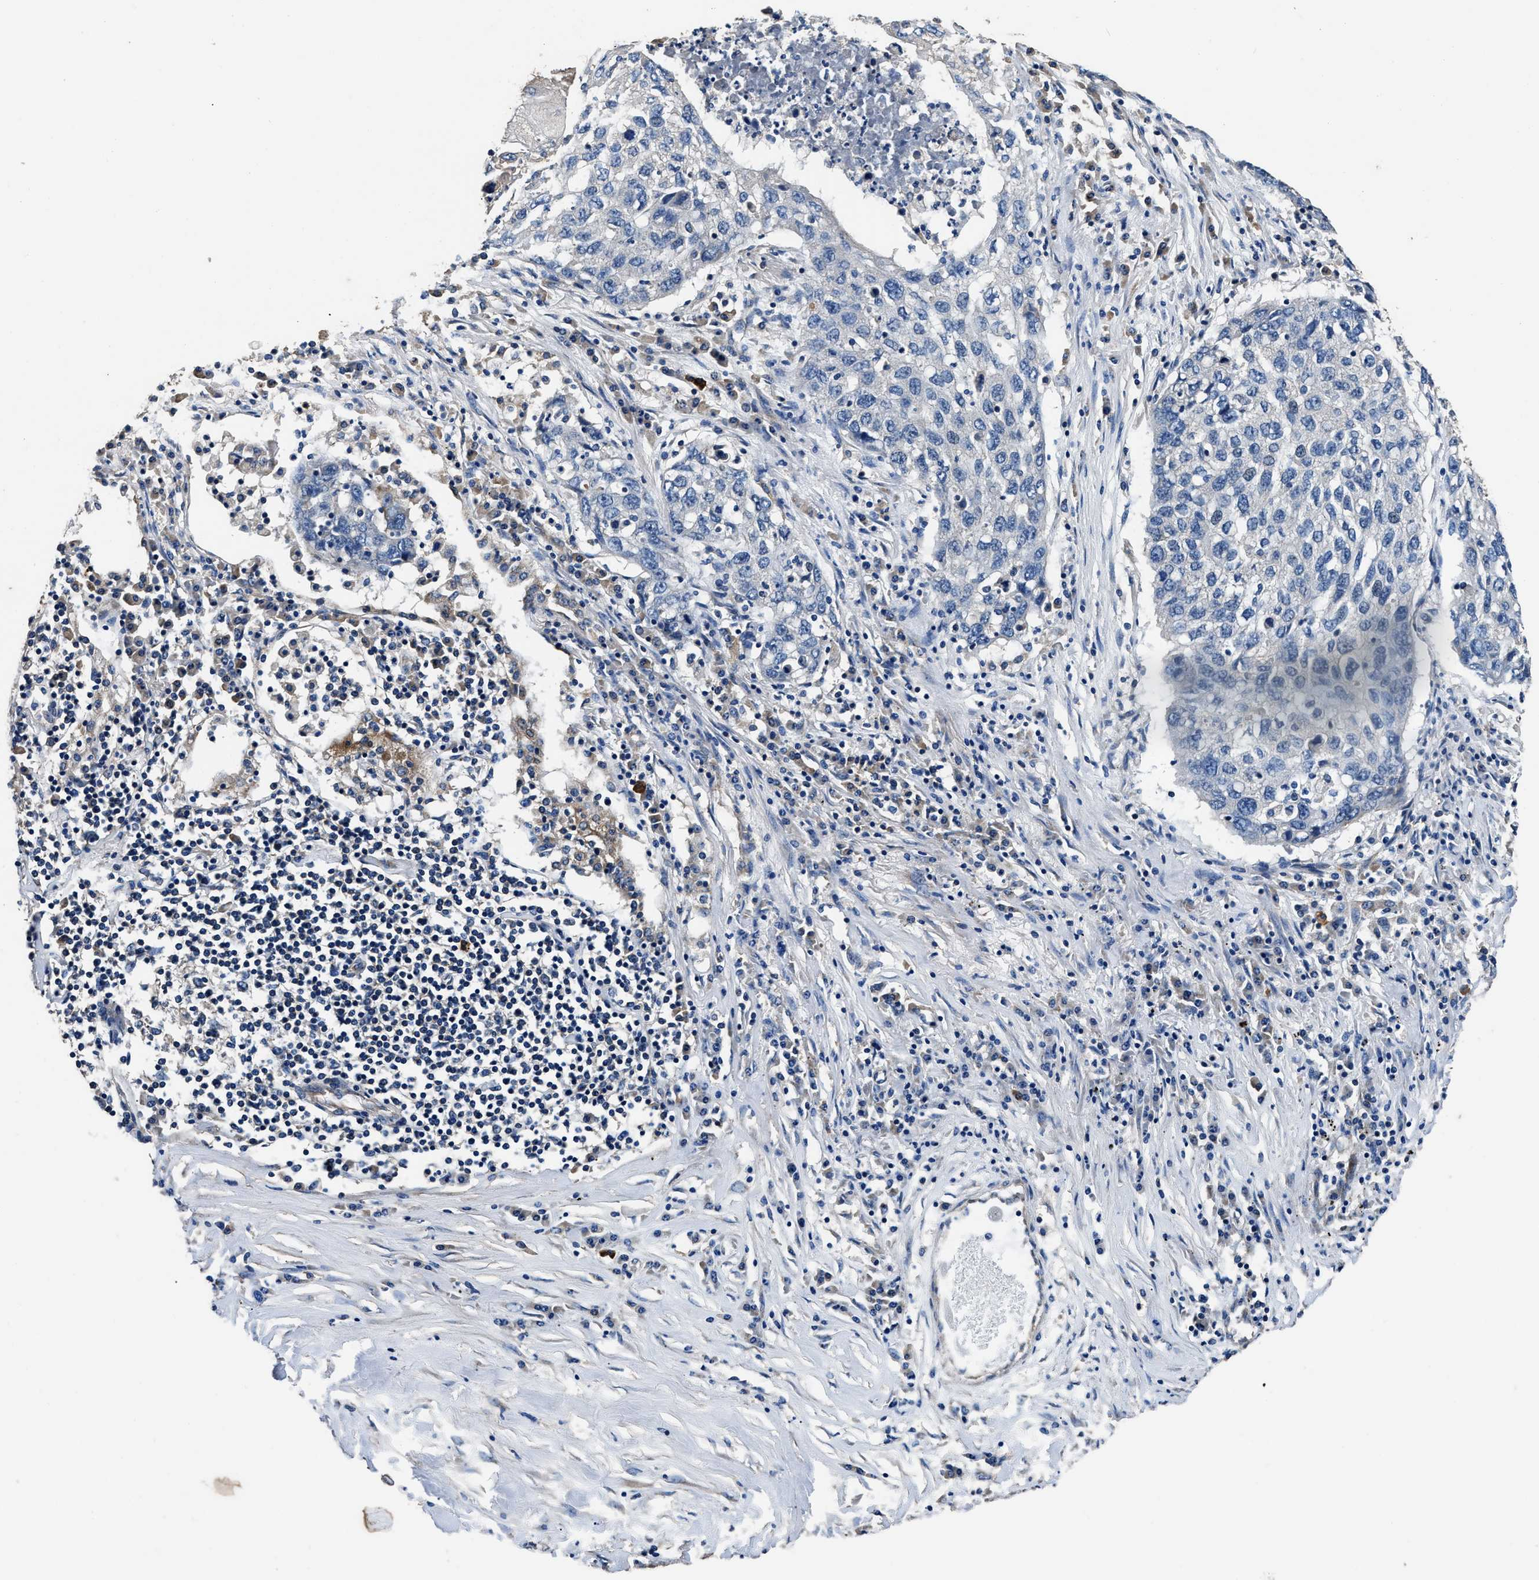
{"staining": {"intensity": "negative", "quantity": "none", "location": "none"}, "tissue": "lung cancer", "cell_type": "Tumor cells", "image_type": "cancer", "snomed": [{"axis": "morphology", "description": "Squamous cell carcinoma, NOS"}, {"axis": "topography", "description": "Lung"}], "caption": "Immunohistochemical staining of human lung cancer (squamous cell carcinoma) shows no significant staining in tumor cells.", "gene": "DHRS7B", "patient": {"sex": "female", "age": 63}}